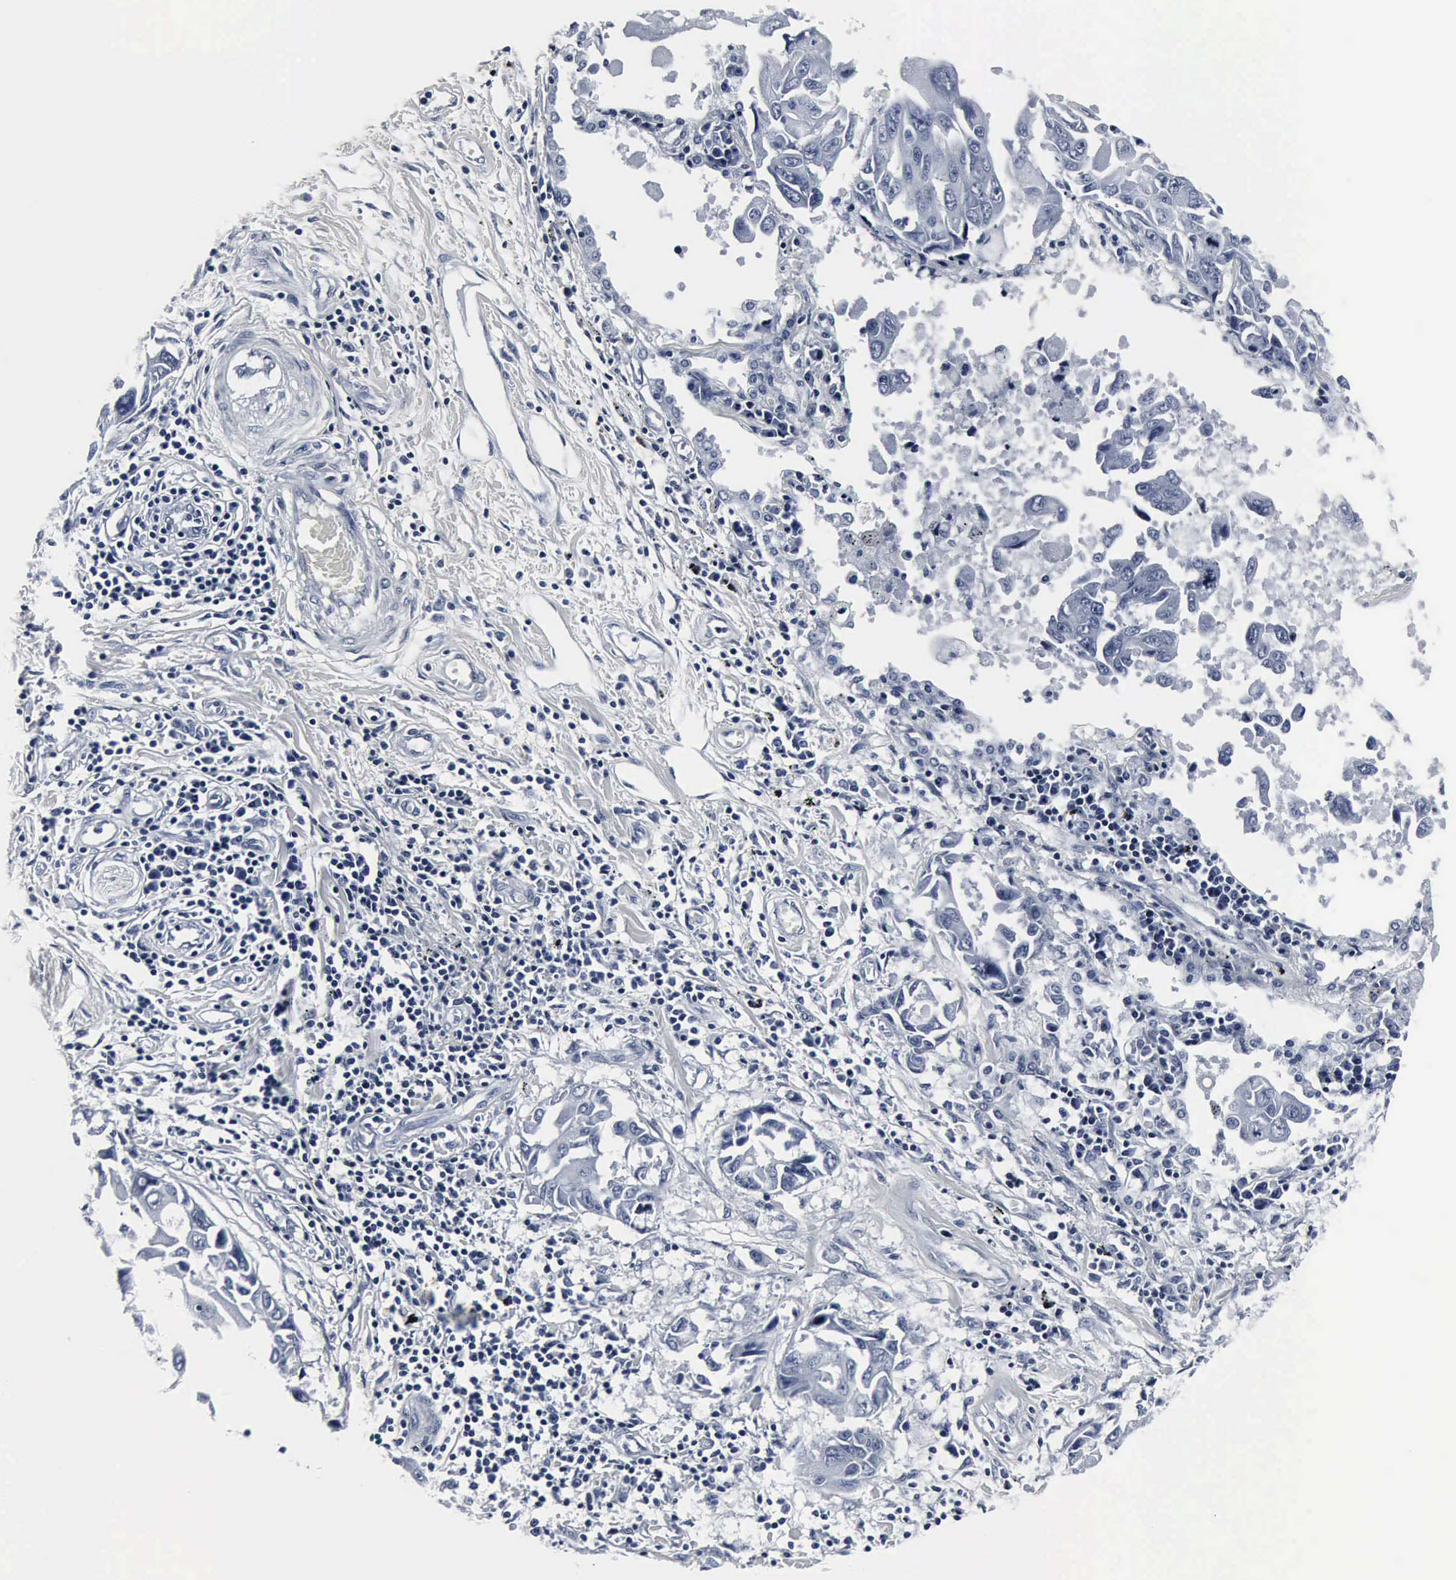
{"staining": {"intensity": "negative", "quantity": "none", "location": "none"}, "tissue": "lung cancer", "cell_type": "Tumor cells", "image_type": "cancer", "snomed": [{"axis": "morphology", "description": "Adenocarcinoma, NOS"}, {"axis": "topography", "description": "Lung"}], "caption": "DAB (3,3'-diaminobenzidine) immunohistochemical staining of human lung cancer reveals no significant staining in tumor cells.", "gene": "SNAP25", "patient": {"sex": "male", "age": 64}}